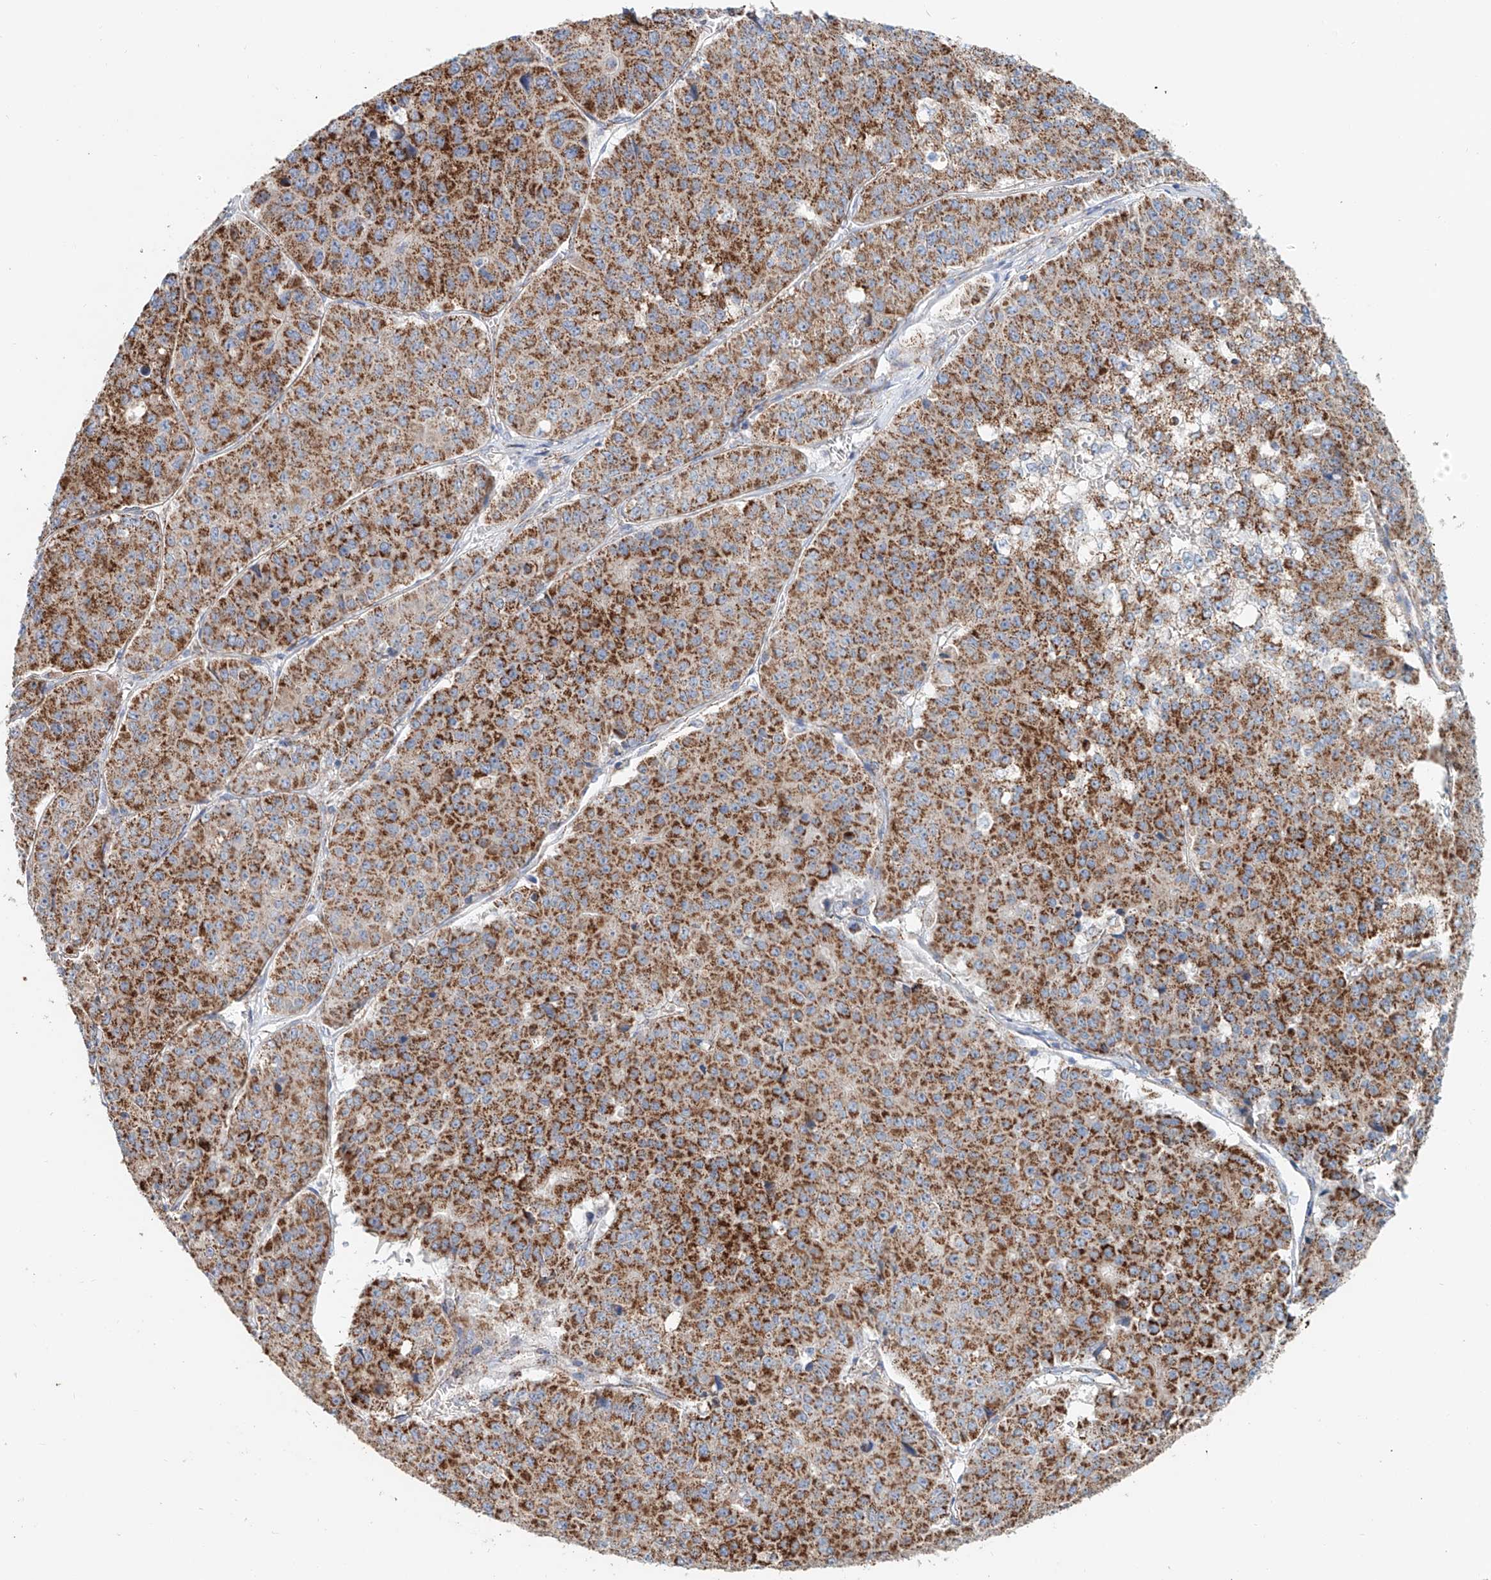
{"staining": {"intensity": "moderate", "quantity": ">75%", "location": "cytoplasmic/membranous"}, "tissue": "pancreatic cancer", "cell_type": "Tumor cells", "image_type": "cancer", "snomed": [{"axis": "morphology", "description": "Adenocarcinoma, NOS"}, {"axis": "topography", "description": "Pancreas"}], "caption": "A medium amount of moderate cytoplasmic/membranous staining is appreciated in about >75% of tumor cells in adenocarcinoma (pancreatic) tissue.", "gene": "CARD10", "patient": {"sex": "male", "age": 50}}